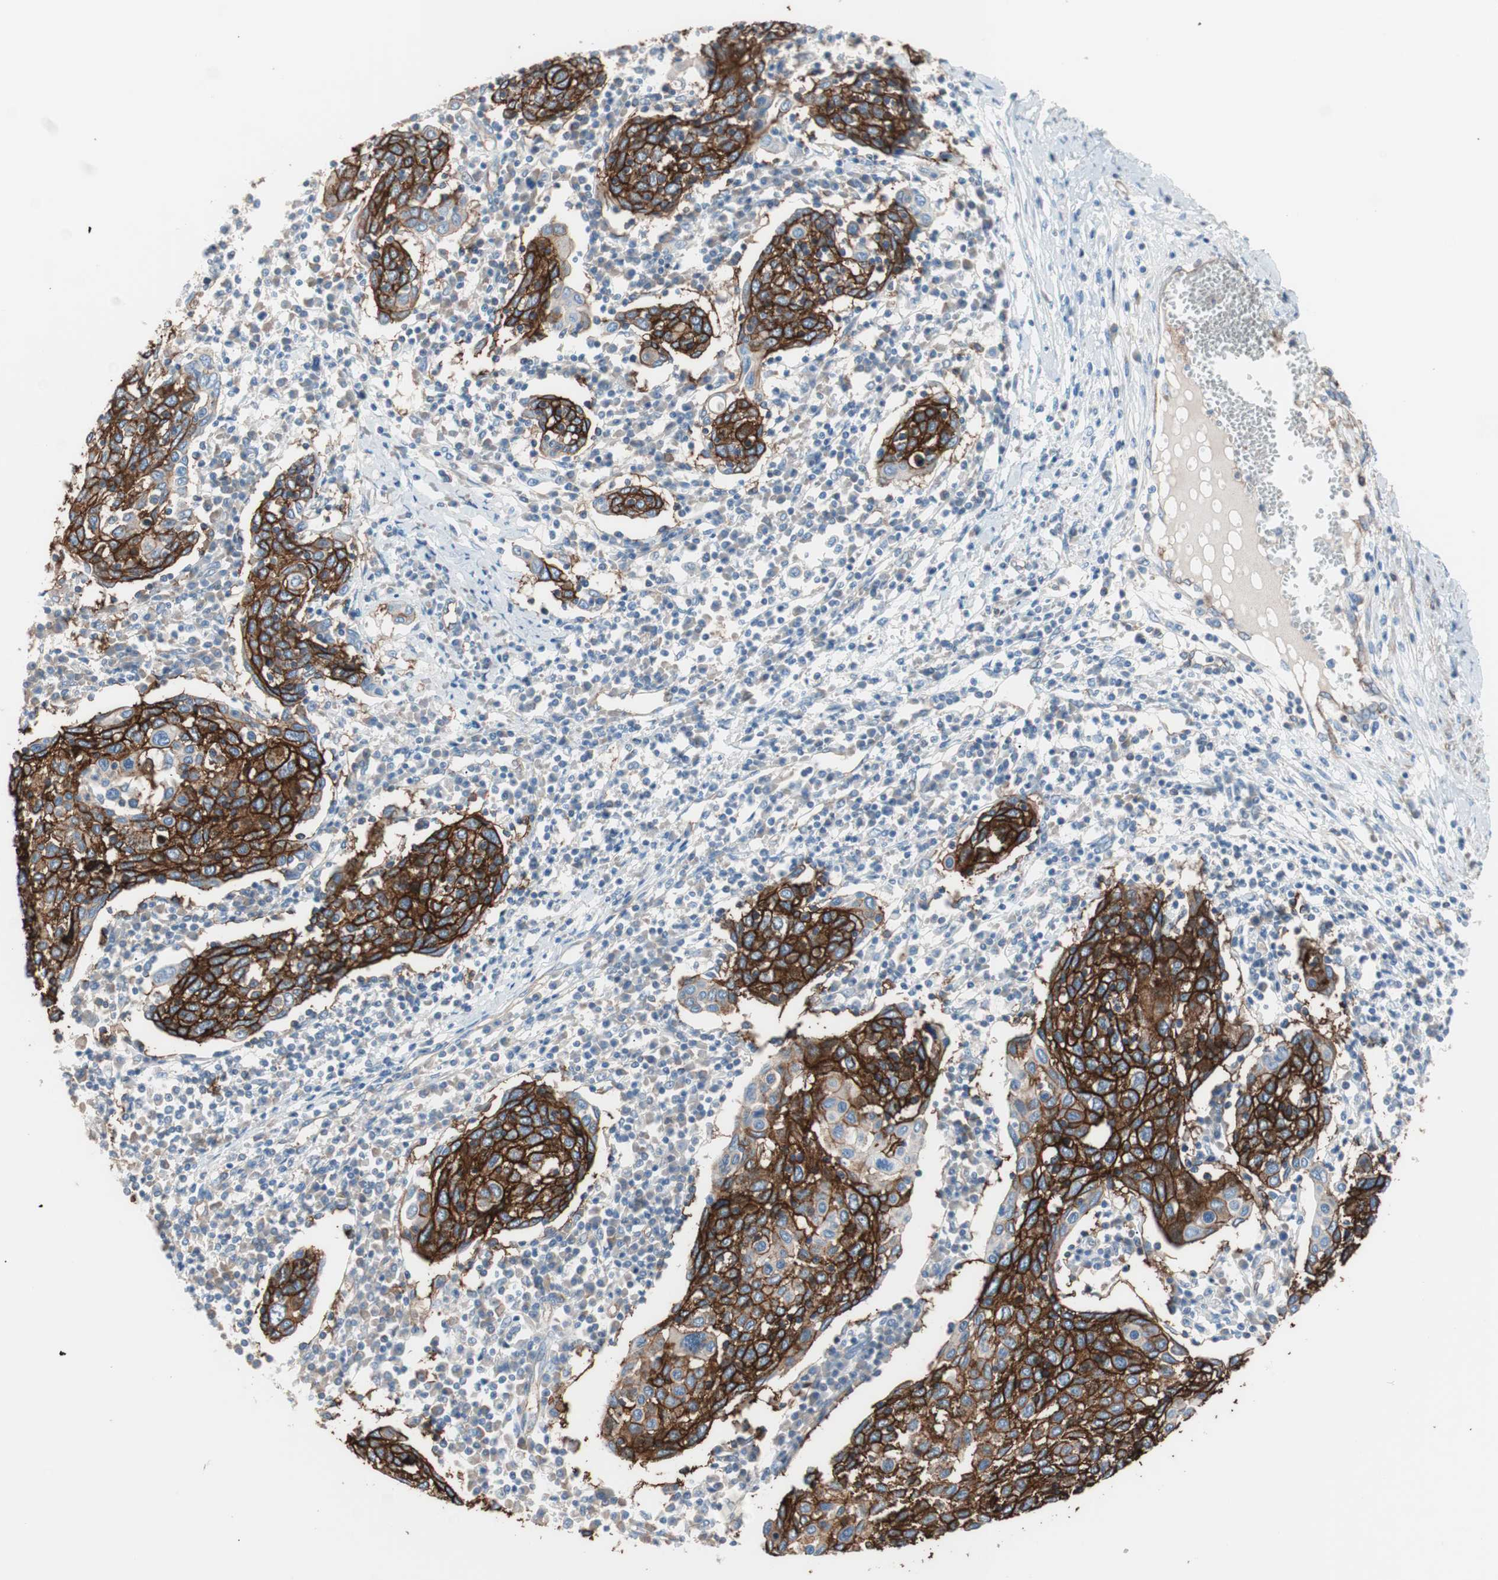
{"staining": {"intensity": "strong", "quantity": ">75%", "location": "cytoplasmic/membranous"}, "tissue": "cervical cancer", "cell_type": "Tumor cells", "image_type": "cancer", "snomed": [{"axis": "morphology", "description": "Squamous cell carcinoma, NOS"}, {"axis": "topography", "description": "Cervix"}], "caption": "Human cervical squamous cell carcinoma stained with a protein marker demonstrates strong staining in tumor cells.", "gene": "GPR160", "patient": {"sex": "female", "age": 40}}